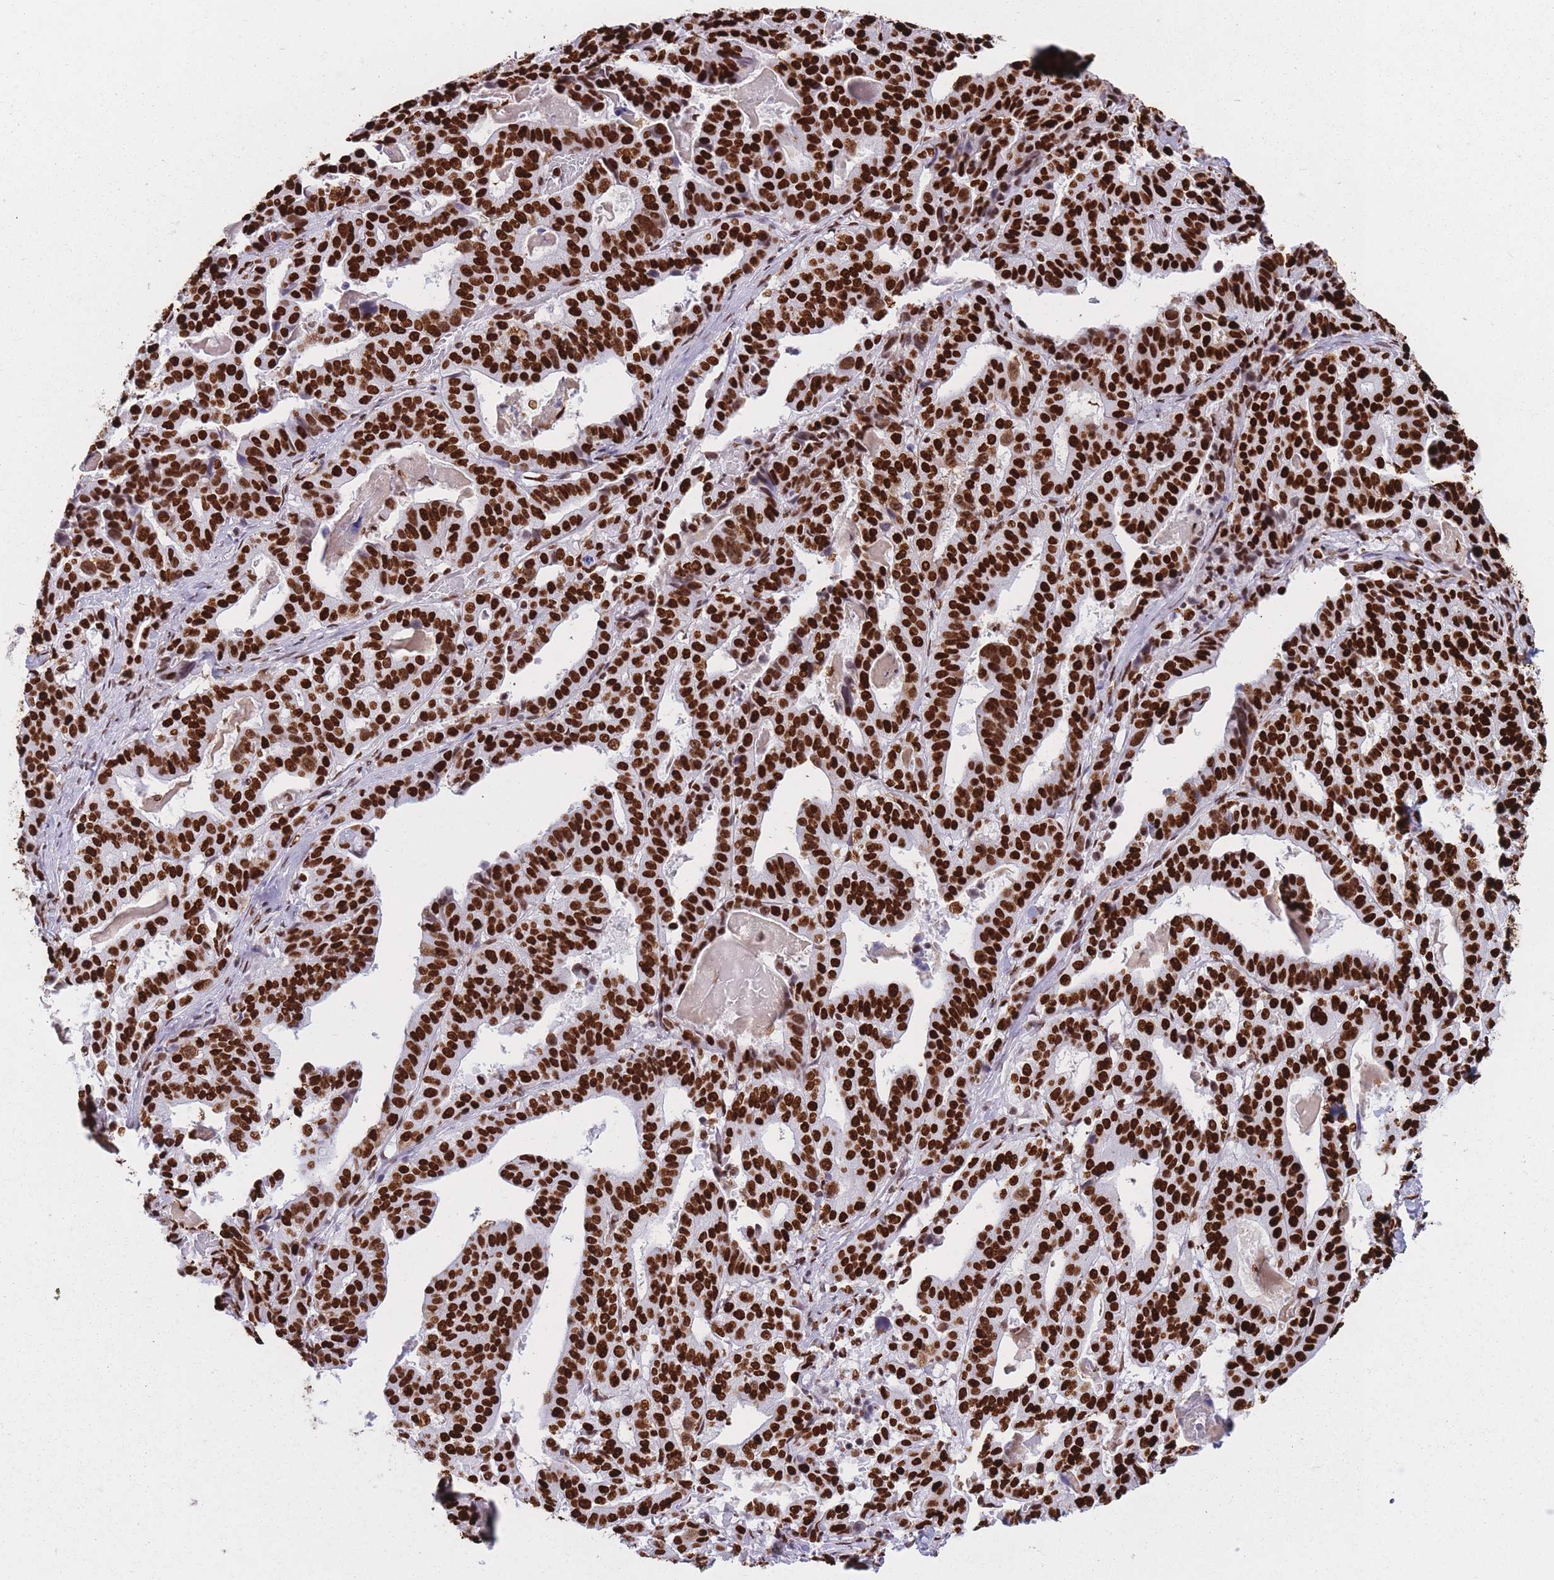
{"staining": {"intensity": "strong", "quantity": ">75%", "location": "nuclear"}, "tissue": "stomach cancer", "cell_type": "Tumor cells", "image_type": "cancer", "snomed": [{"axis": "morphology", "description": "Adenocarcinoma, NOS"}, {"axis": "topography", "description": "Stomach"}], "caption": "Stomach adenocarcinoma stained with a brown dye reveals strong nuclear positive staining in approximately >75% of tumor cells.", "gene": "HNRNPUL1", "patient": {"sex": "male", "age": 48}}